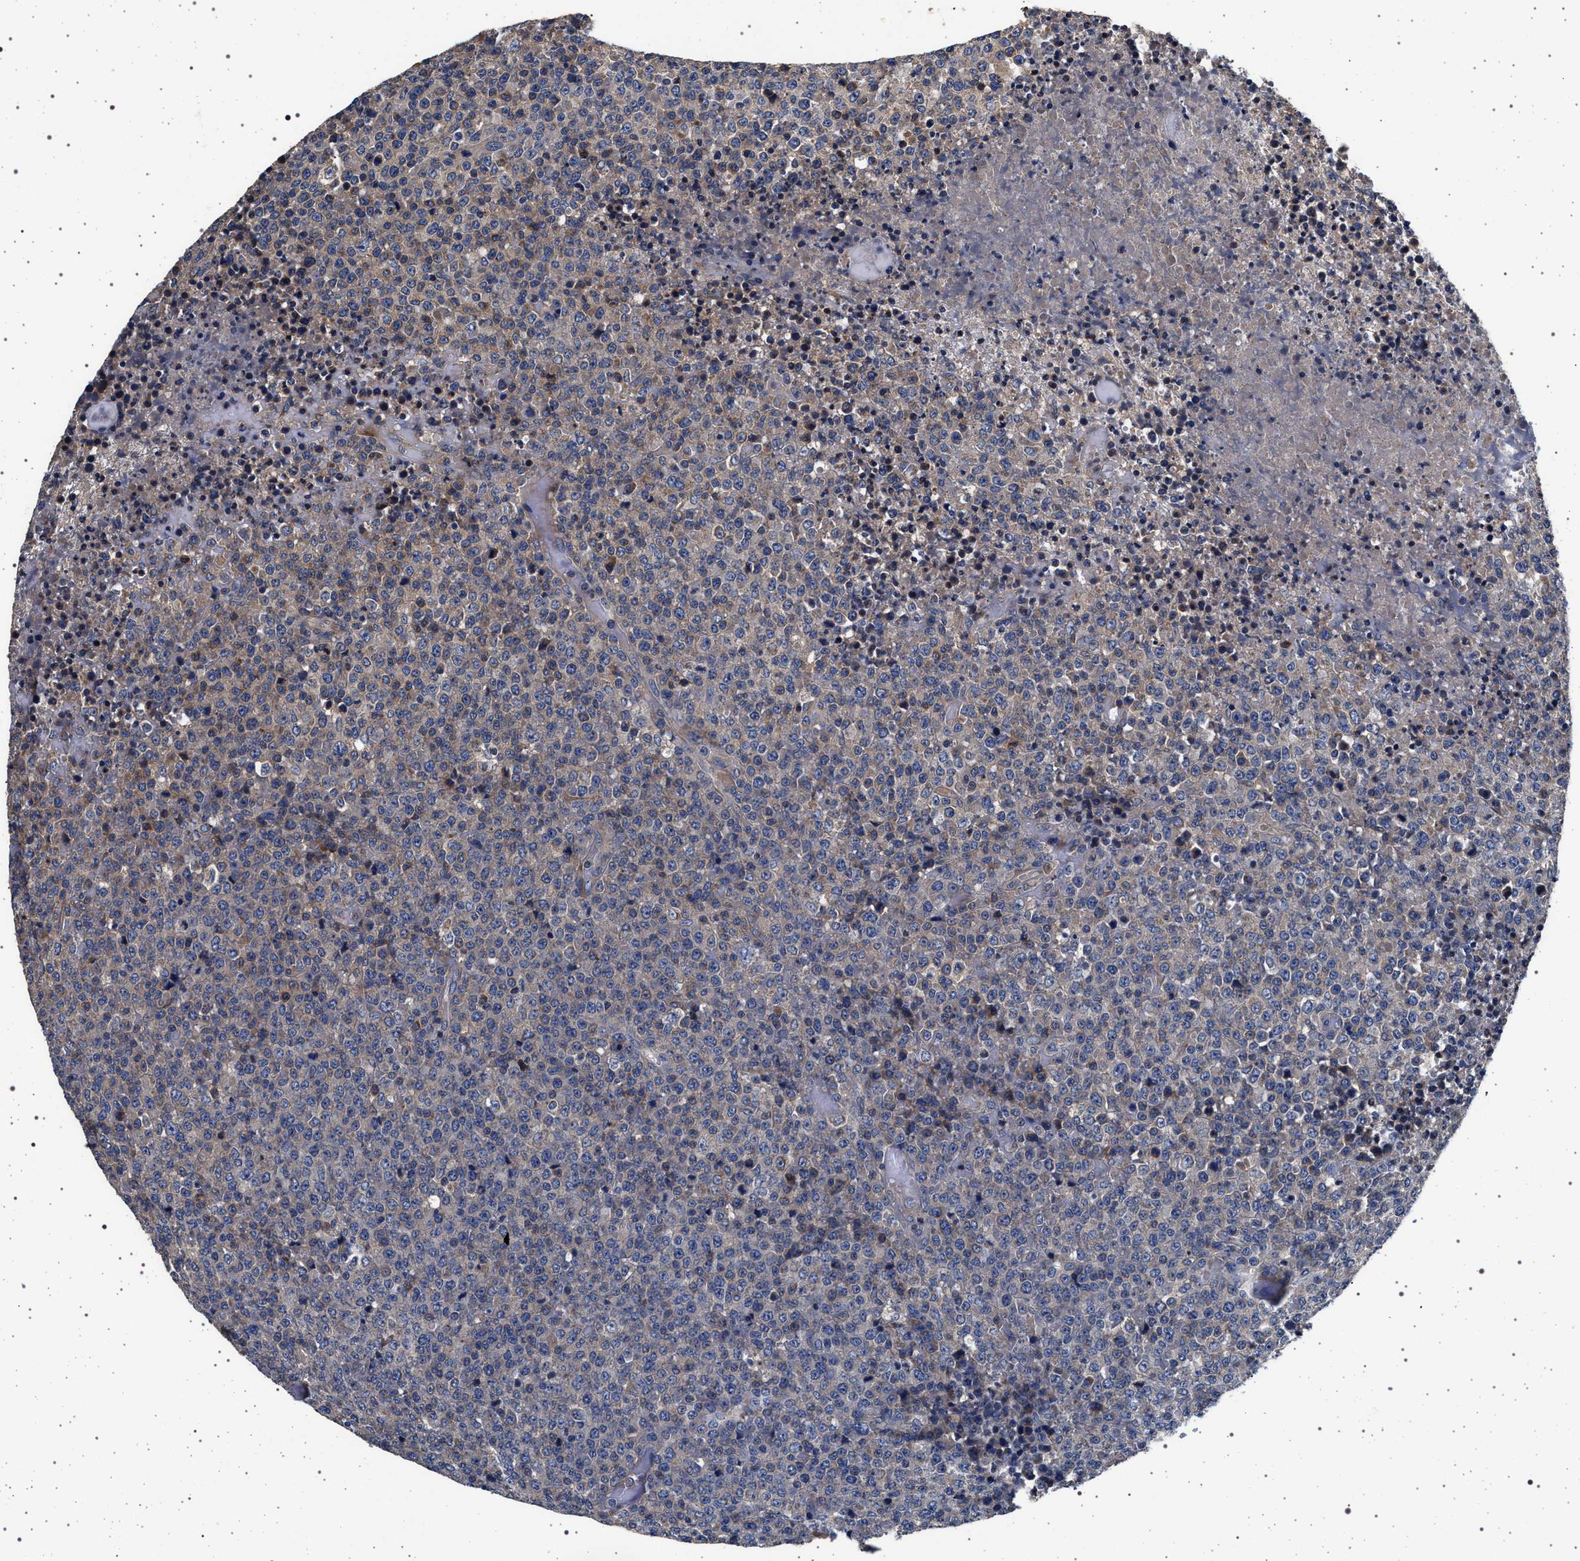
{"staining": {"intensity": "negative", "quantity": "none", "location": "none"}, "tissue": "lymphoma", "cell_type": "Tumor cells", "image_type": "cancer", "snomed": [{"axis": "morphology", "description": "Malignant lymphoma, non-Hodgkin's type, High grade"}, {"axis": "topography", "description": "Lymph node"}], "caption": "This is a photomicrograph of IHC staining of lymphoma, which shows no positivity in tumor cells.", "gene": "MAP3K2", "patient": {"sex": "male", "age": 13}}